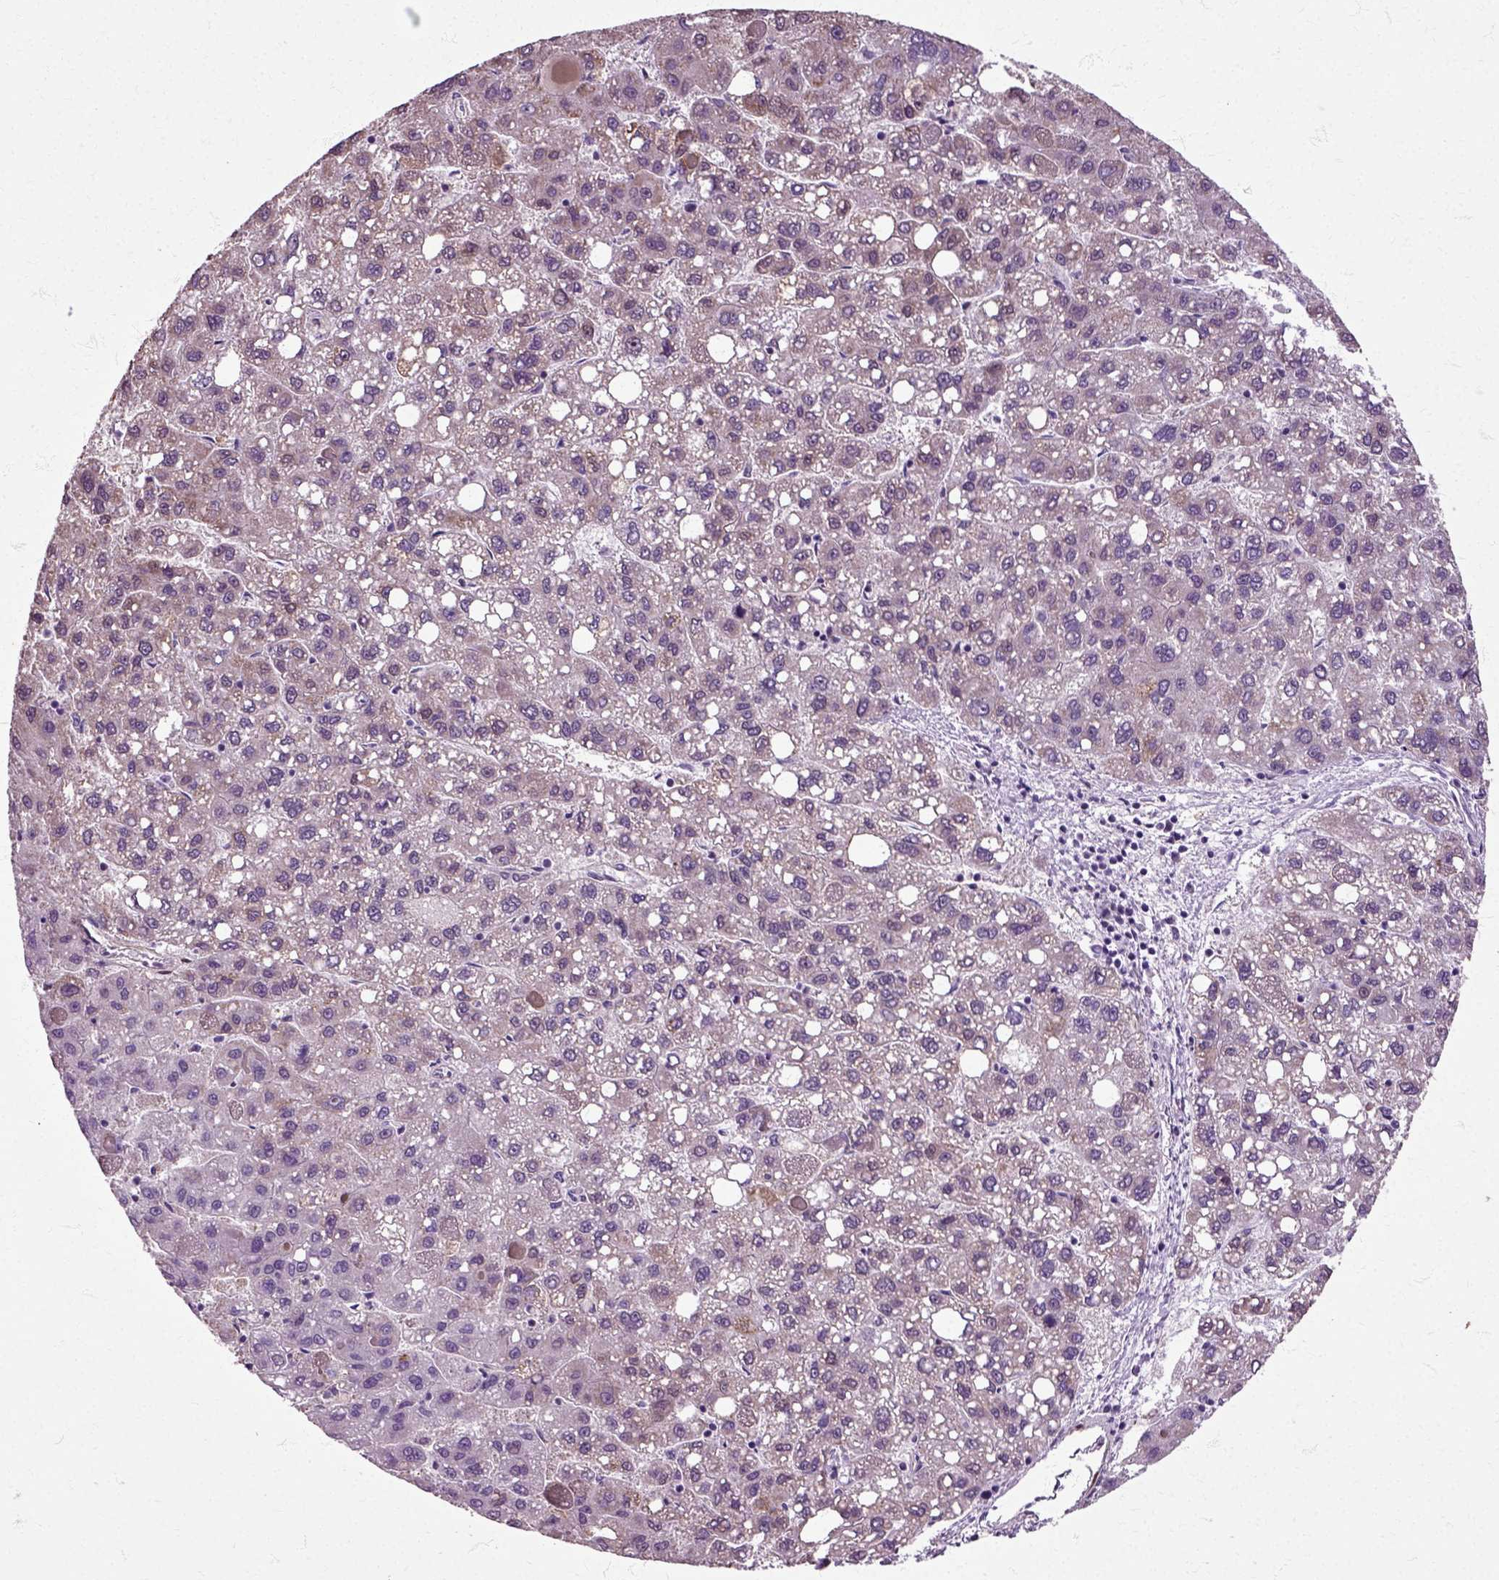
{"staining": {"intensity": "moderate", "quantity": "<25%", "location": "cytoplasmic/membranous"}, "tissue": "liver cancer", "cell_type": "Tumor cells", "image_type": "cancer", "snomed": [{"axis": "morphology", "description": "Carcinoma, Hepatocellular, NOS"}, {"axis": "topography", "description": "Liver"}], "caption": "High-magnification brightfield microscopy of liver cancer stained with DAB (3,3'-diaminobenzidine) (brown) and counterstained with hematoxylin (blue). tumor cells exhibit moderate cytoplasmic/membranous expression is appreciated in about<25% of cells.", "gene": "HSPA2", "patient": {"sex": "female", "age": 82}}